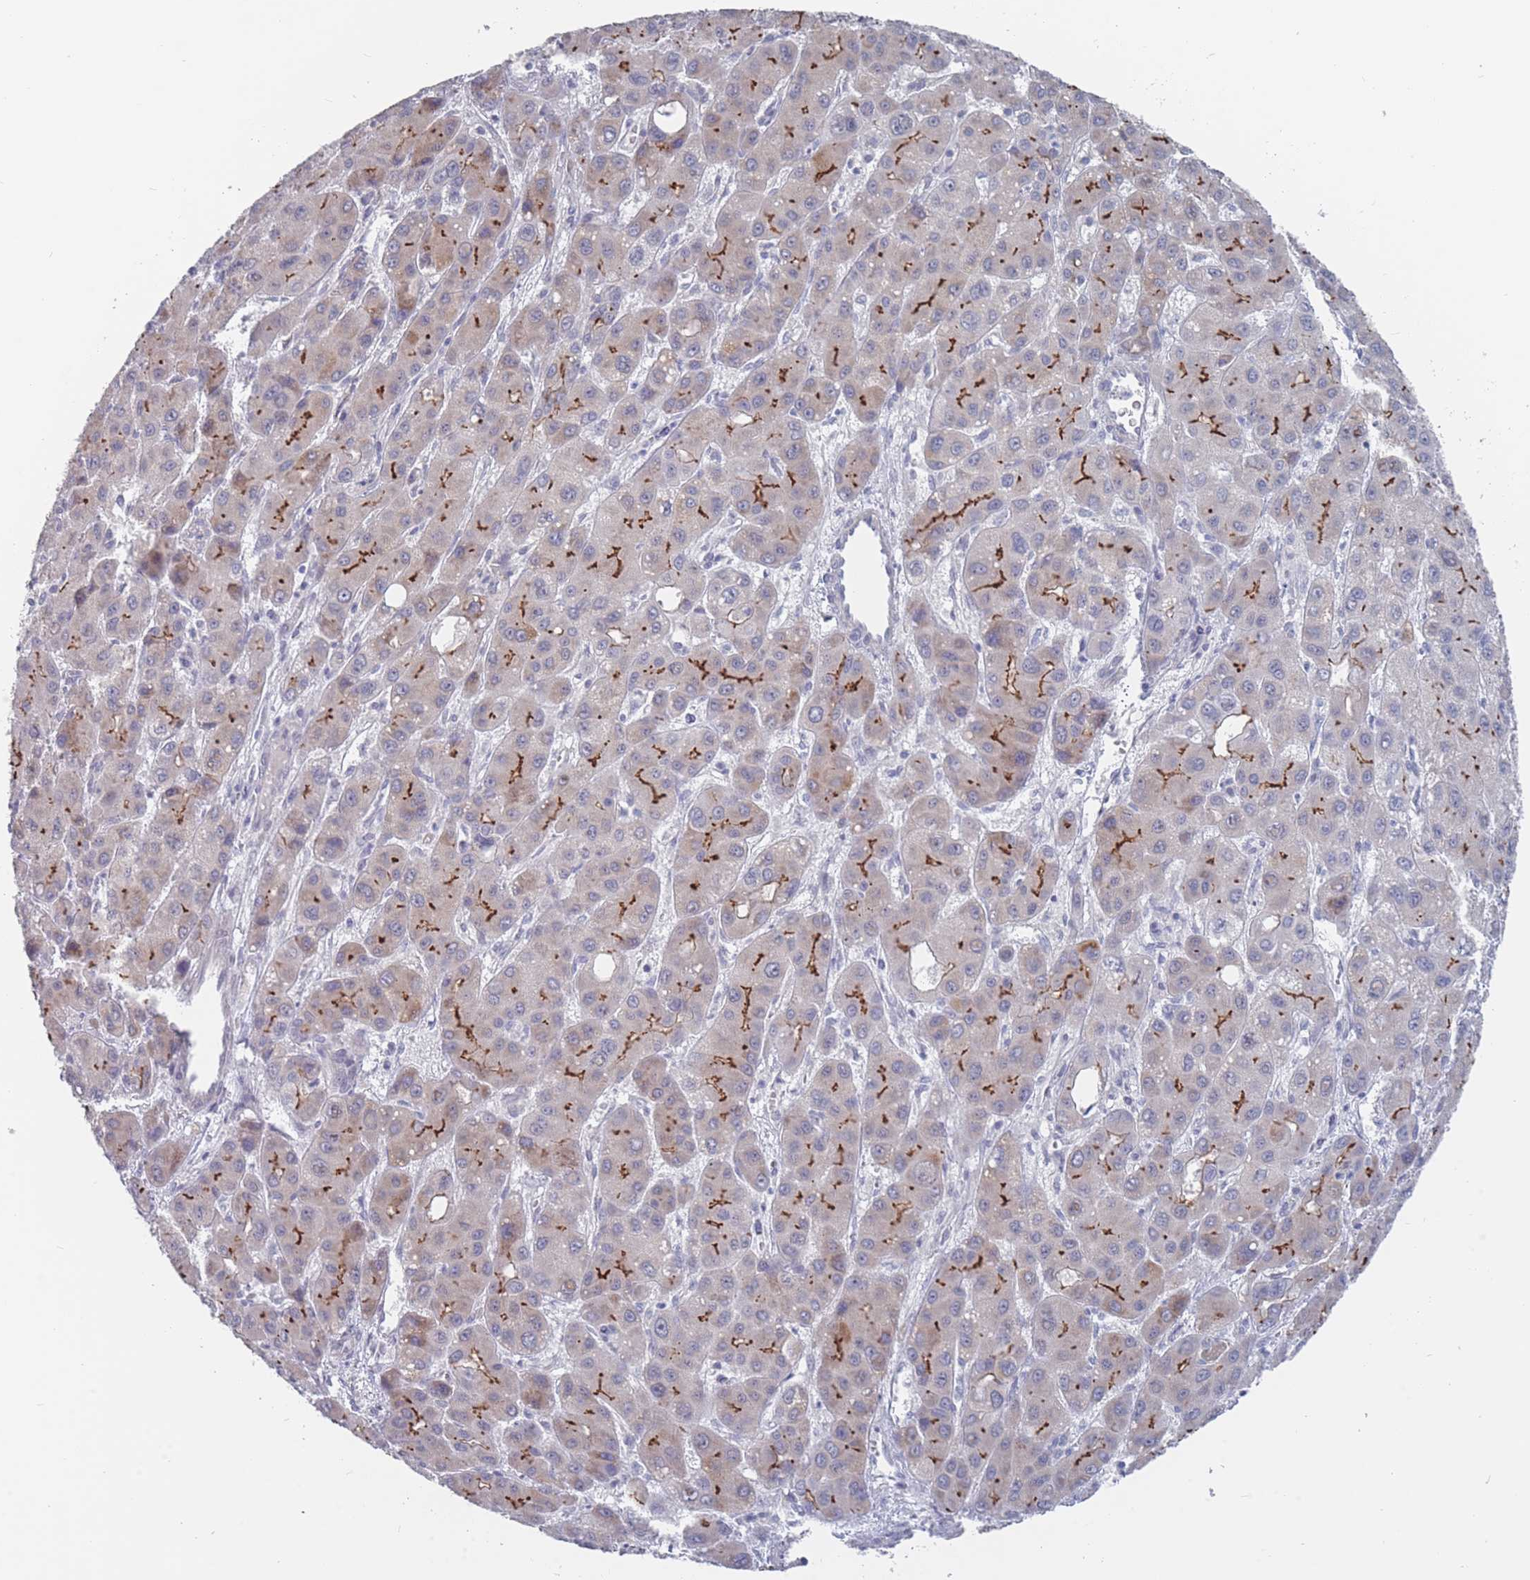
{"staining": {"intensity": "moderate", "quantity": "<25%", "location": "cytoplasmic/membranous"}, "tissue": "liver cancer", "cell_type": "Tumor cells", "image_type": "cancer", "snomed": [{"axis": "morphology", "description": "Carcinoma, Hepatocellular, NOS"}, {"axis": "topography", "description": "Liver"}], "caption": "The histopathology image reveals immunohistochemical staining of liver hepatocellular carcinoma. There is moderate cytoplasmic/membranous staining is appreciated in about <25% of tumor cells. (DAB (3,3'-diaminobenzidine) IHC with brightfield microscopy, high magnification).", "gene": "PIGU", "patient": {"sex": "male", "age": 55}}